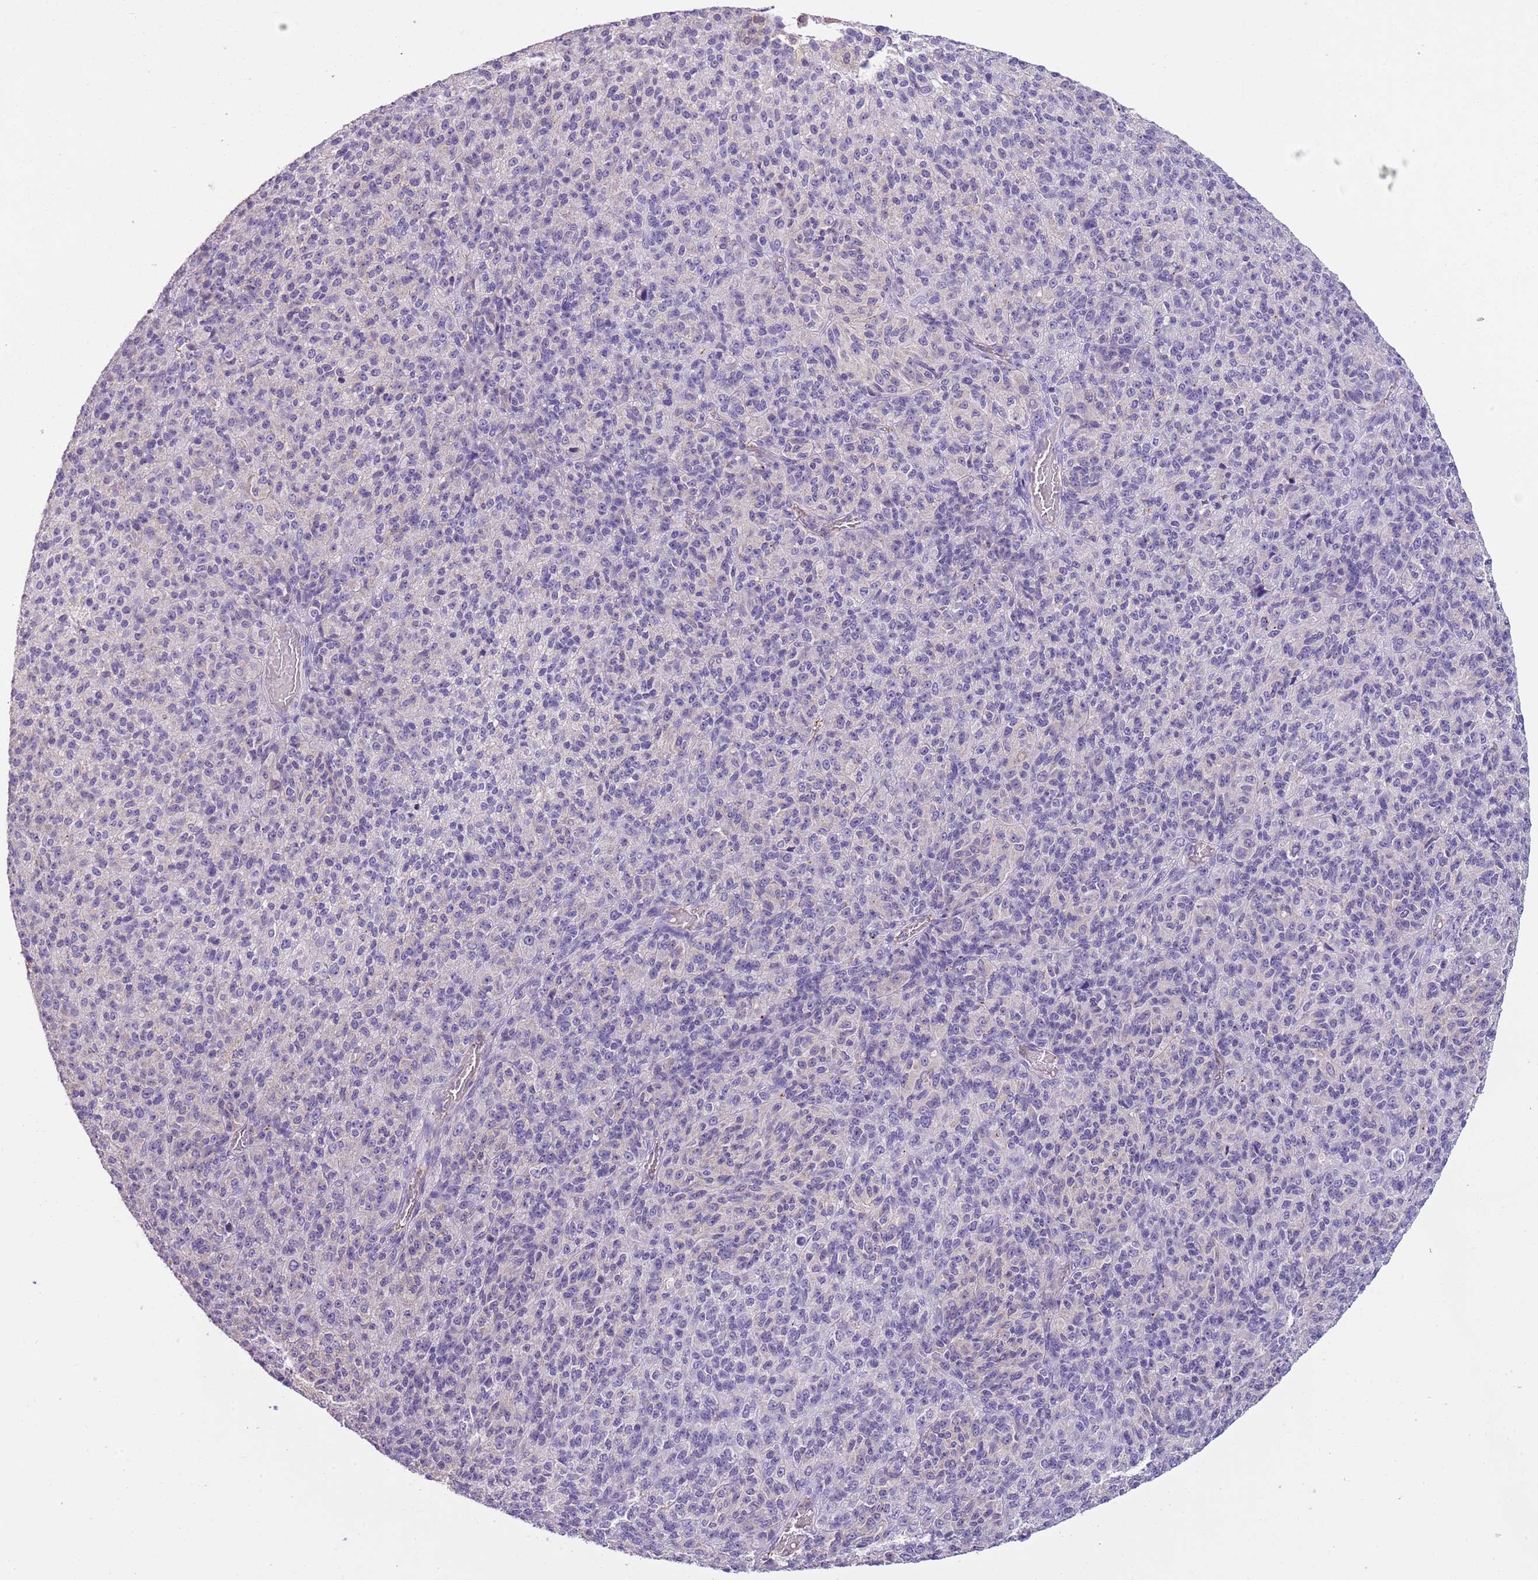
{"staining": {"intensity": "negative", "quantity": "none", "location": "none"}, "tissue": "melanoma", "cell_type": "Tumor cells", "image_type": "cancer", "snomed": [{"axis": "morphology", "description": "Malignant melanoma, Metastatic site"}, {"axis": "topography", "description": "Brain"}], "caption": "Photomicrograph shows no protein positivity in tumor cells of malignant melanoma (metastatic site) tissue.", "gene": "HES3", "patient": {"sex": "female", "age": 56}}